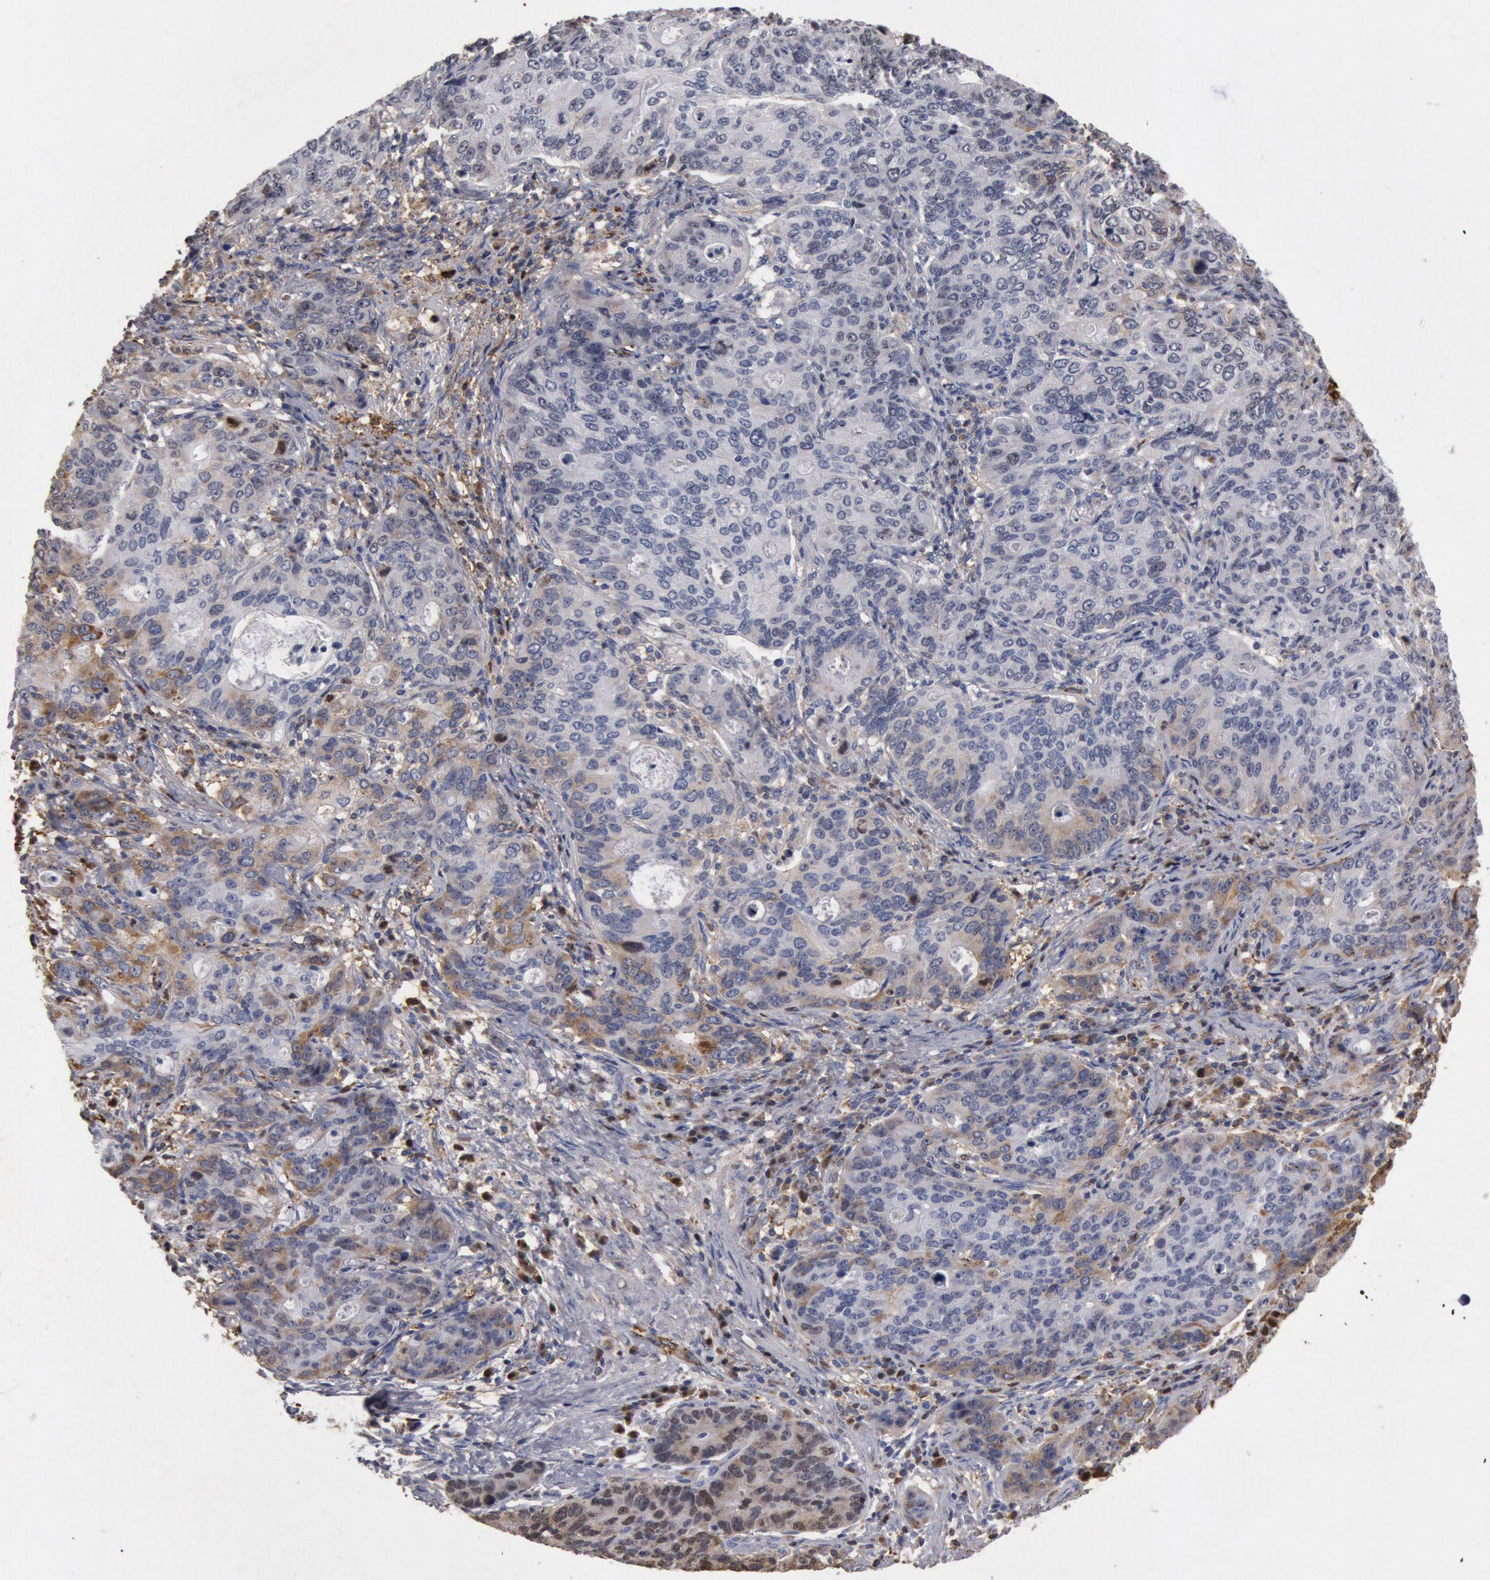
{"staining": {"intensity": "weak", "quantity": "<25%", "location": "nuclear"}, "tissue": "stomach cancer", "cell_type": "Tumor cells", "image_type": "cancer", "snomed": [{"axis": "morphology", "description": "Adenocarcinoma, NOS"}, {"axis": "topography", "description": "Esophagus"}, {"axis": "topography", "description": "Stomach"}], "caption": "DAB immunohistochemical staining of human adenocarcinoma (stomach) demonstrates no significant positivity in tumor cells. (Brightfield microscopy of DAB (3,3'-diaminobenzidine) immunohistochemistry at high magnification).", "gene": "FOXA2", "patient": {"sex": "male", "age": 74}}